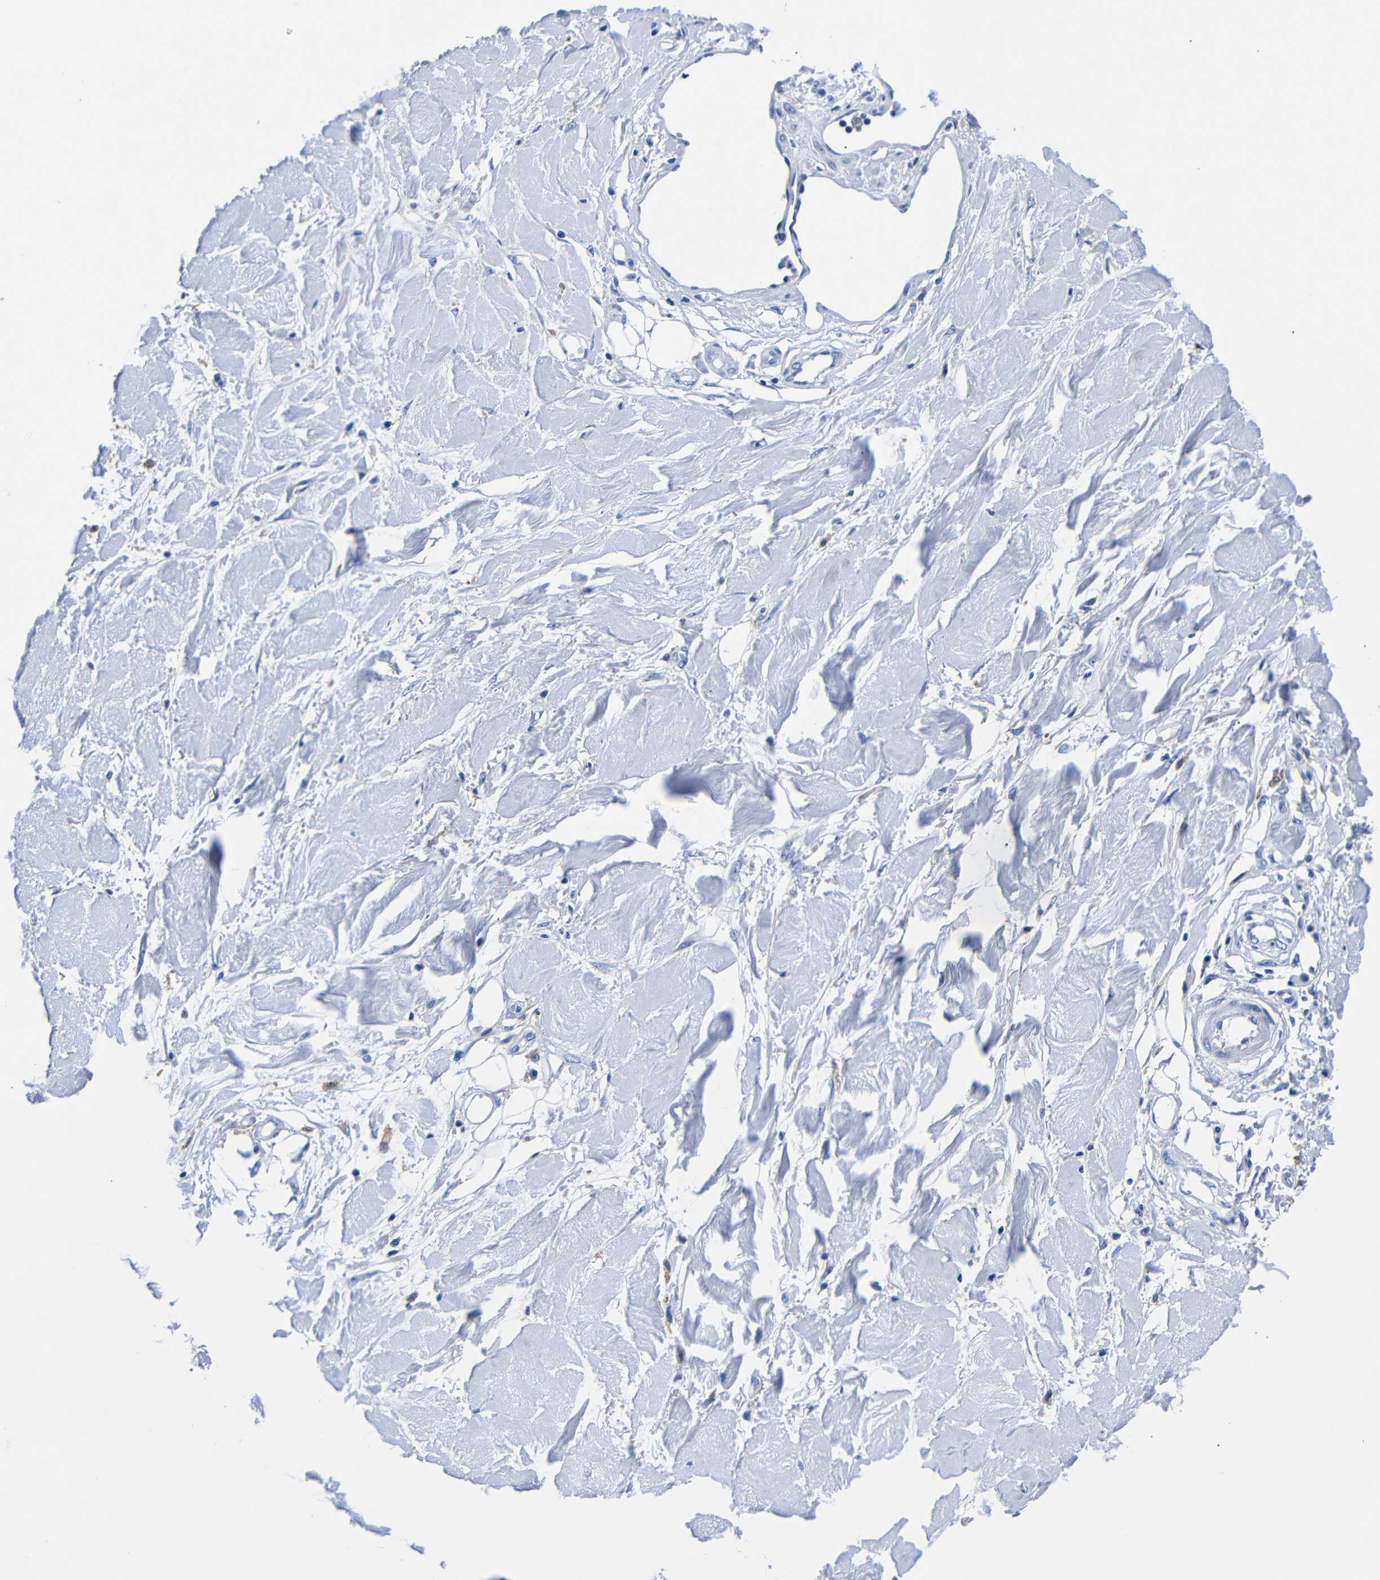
{"staining": {"intensity": "negative", "quantity": "none", "location": "none"}, "tissue": "adipose tissue", "cell_type": "Adipocytes", "image_type": "normal", "snomed": [{"axis": "morphology", "description": "Normal tissue, NOS"}, {"axis": "morphology", "description": "Squamous cell carcinoma, NOS"}, {"axis": "topography", "description": "Skin"}, {"axis": "topography", "description": "Peripheral nerve tissue"}], "caption": "Immunohistochemical staining of normal adipose tissue displays no significant positivity in adipocytes.", "gene": "CLEC4G", "patient": {"sex": "male", "age": 83}}